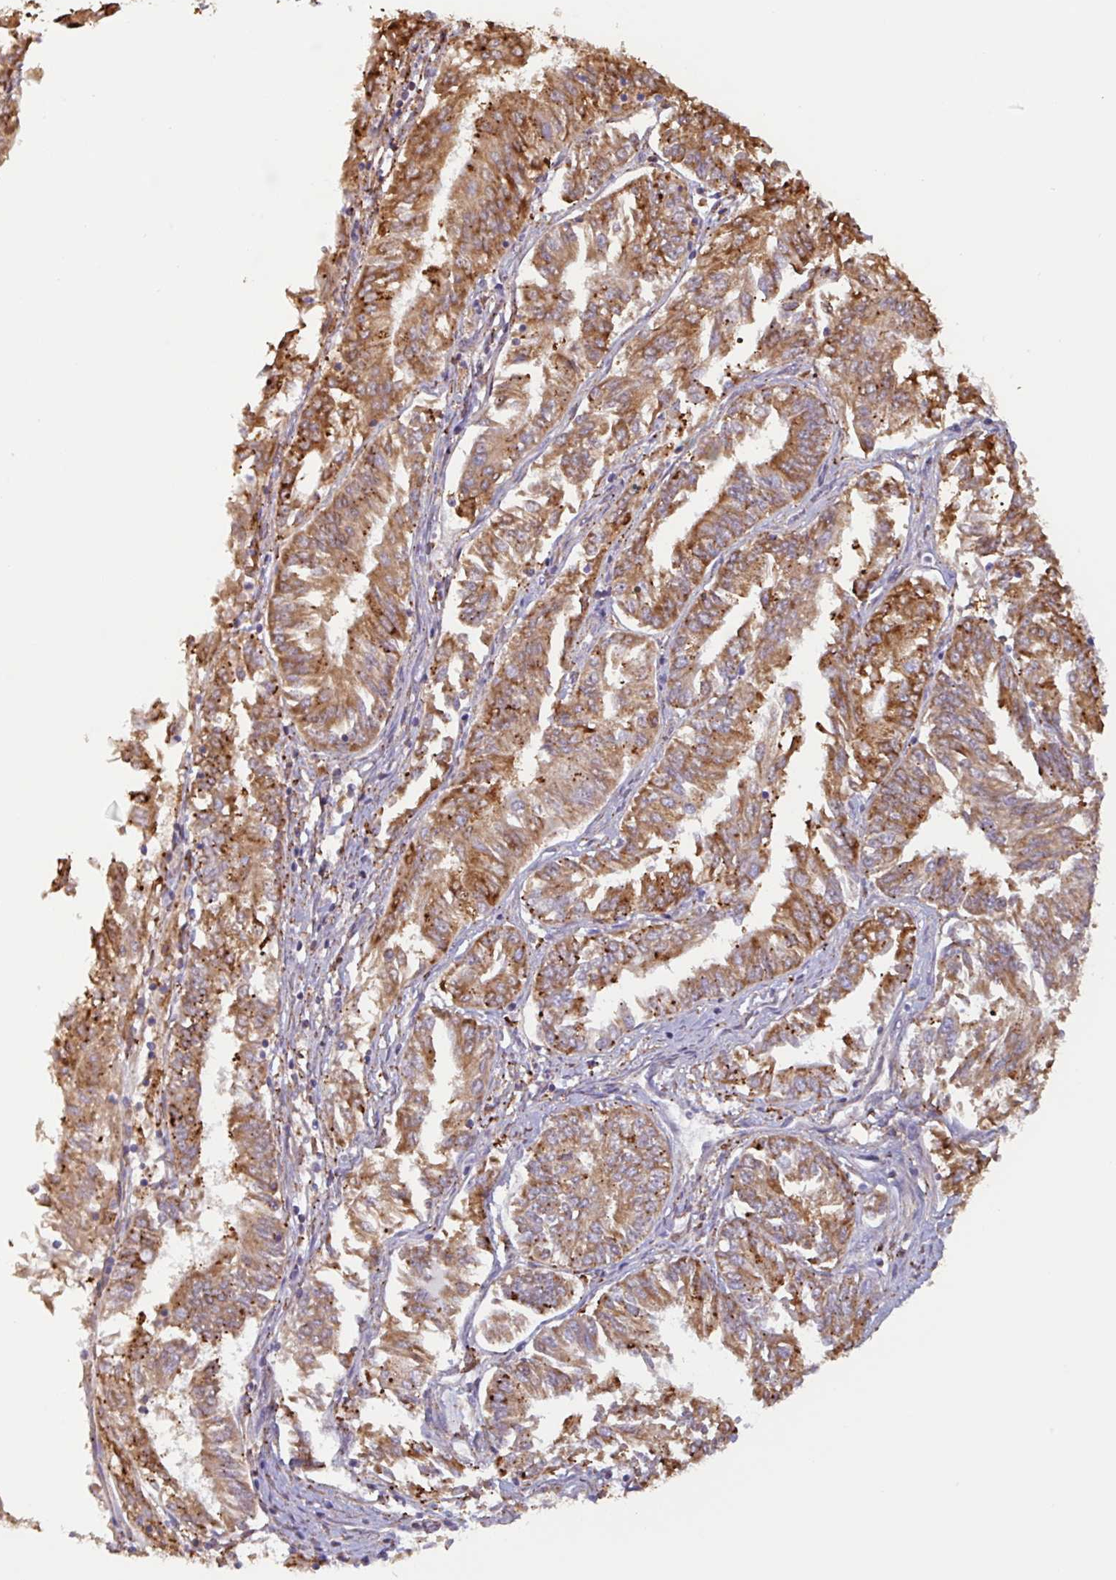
{"staining": {"intensity": "moderate", "quantity": ">75%", "location": "cytoplasmic/membranous"}, "tissue": "endometrial cancer", "cell_type": "Tumor cells", "image_type": "cancer", "snomed": [{"axis": "morphology", "description": "Adenocarcinoma, NOS"}, {"axis": "topography", "description": "Endometrium"}], "caption": "Immunohistochemistry of human adenocarcinoma (endometrial) shows medium levels of moderate cytoplasmic/membranous staining in approximately >75% of tumor cells.", "gene": "DOK4", "patient": {"sex": "female", "age": 58}}